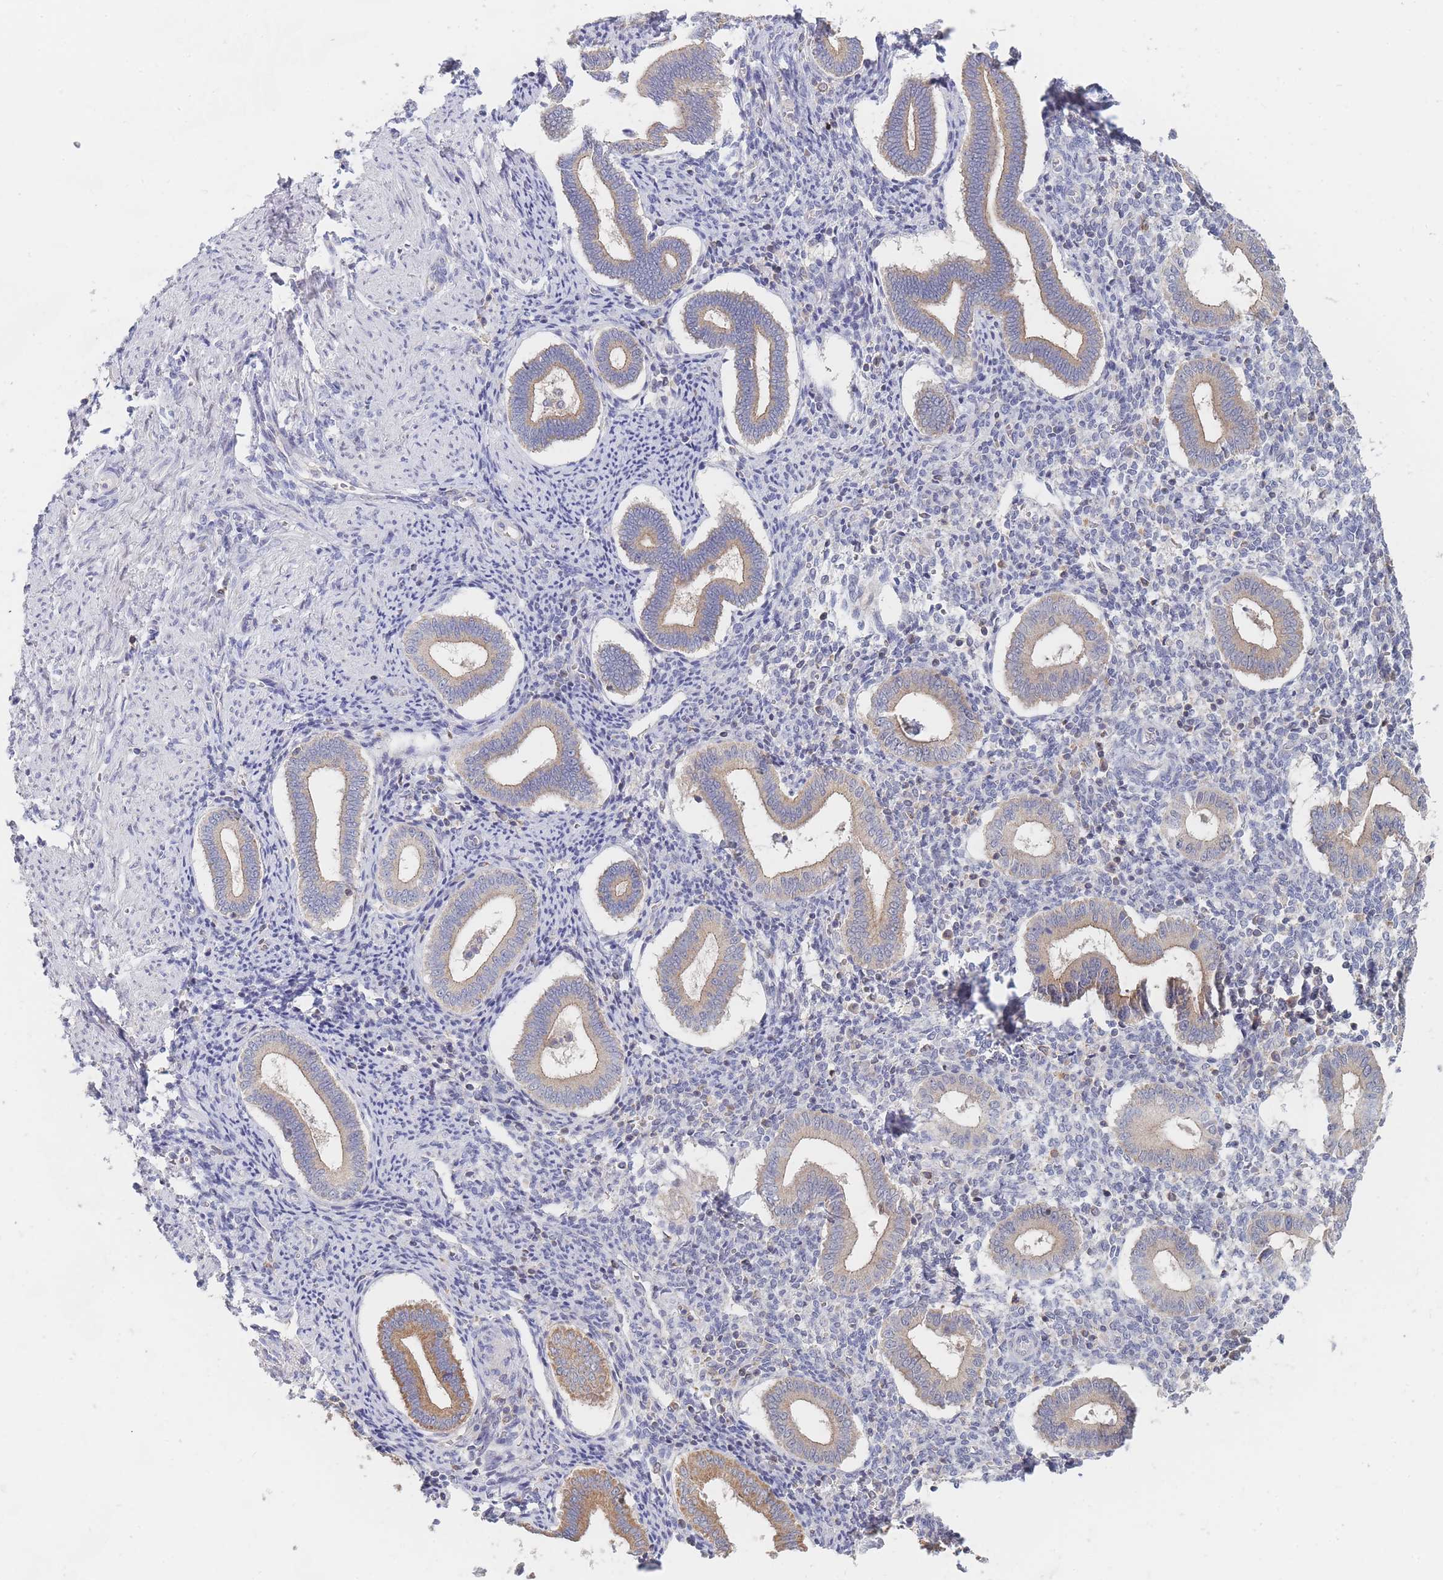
{"staining": {"intensity": "negative", "quantity": "none", "location": "none"}, "tissue": "endometrium", "cell_type": "Cells in endometrial stroma", "image_type": "normal", "snomed": [{"axis": "morphology", "description": "Normal tissue, NOS"}, {"axis": "topography", "description": "Endometrium"}], "caption": "An immunohistochemistry image of benign endometrium is shown. There is no staining in cells in endometrial stroma of endometrium. (Brightfield microscopy of DAB (3,3'-diaminobenzidine) immunohistochemistry at high magnification).", "gene": "PPP6C", "patient": {"sex": "female", "age": 44}}